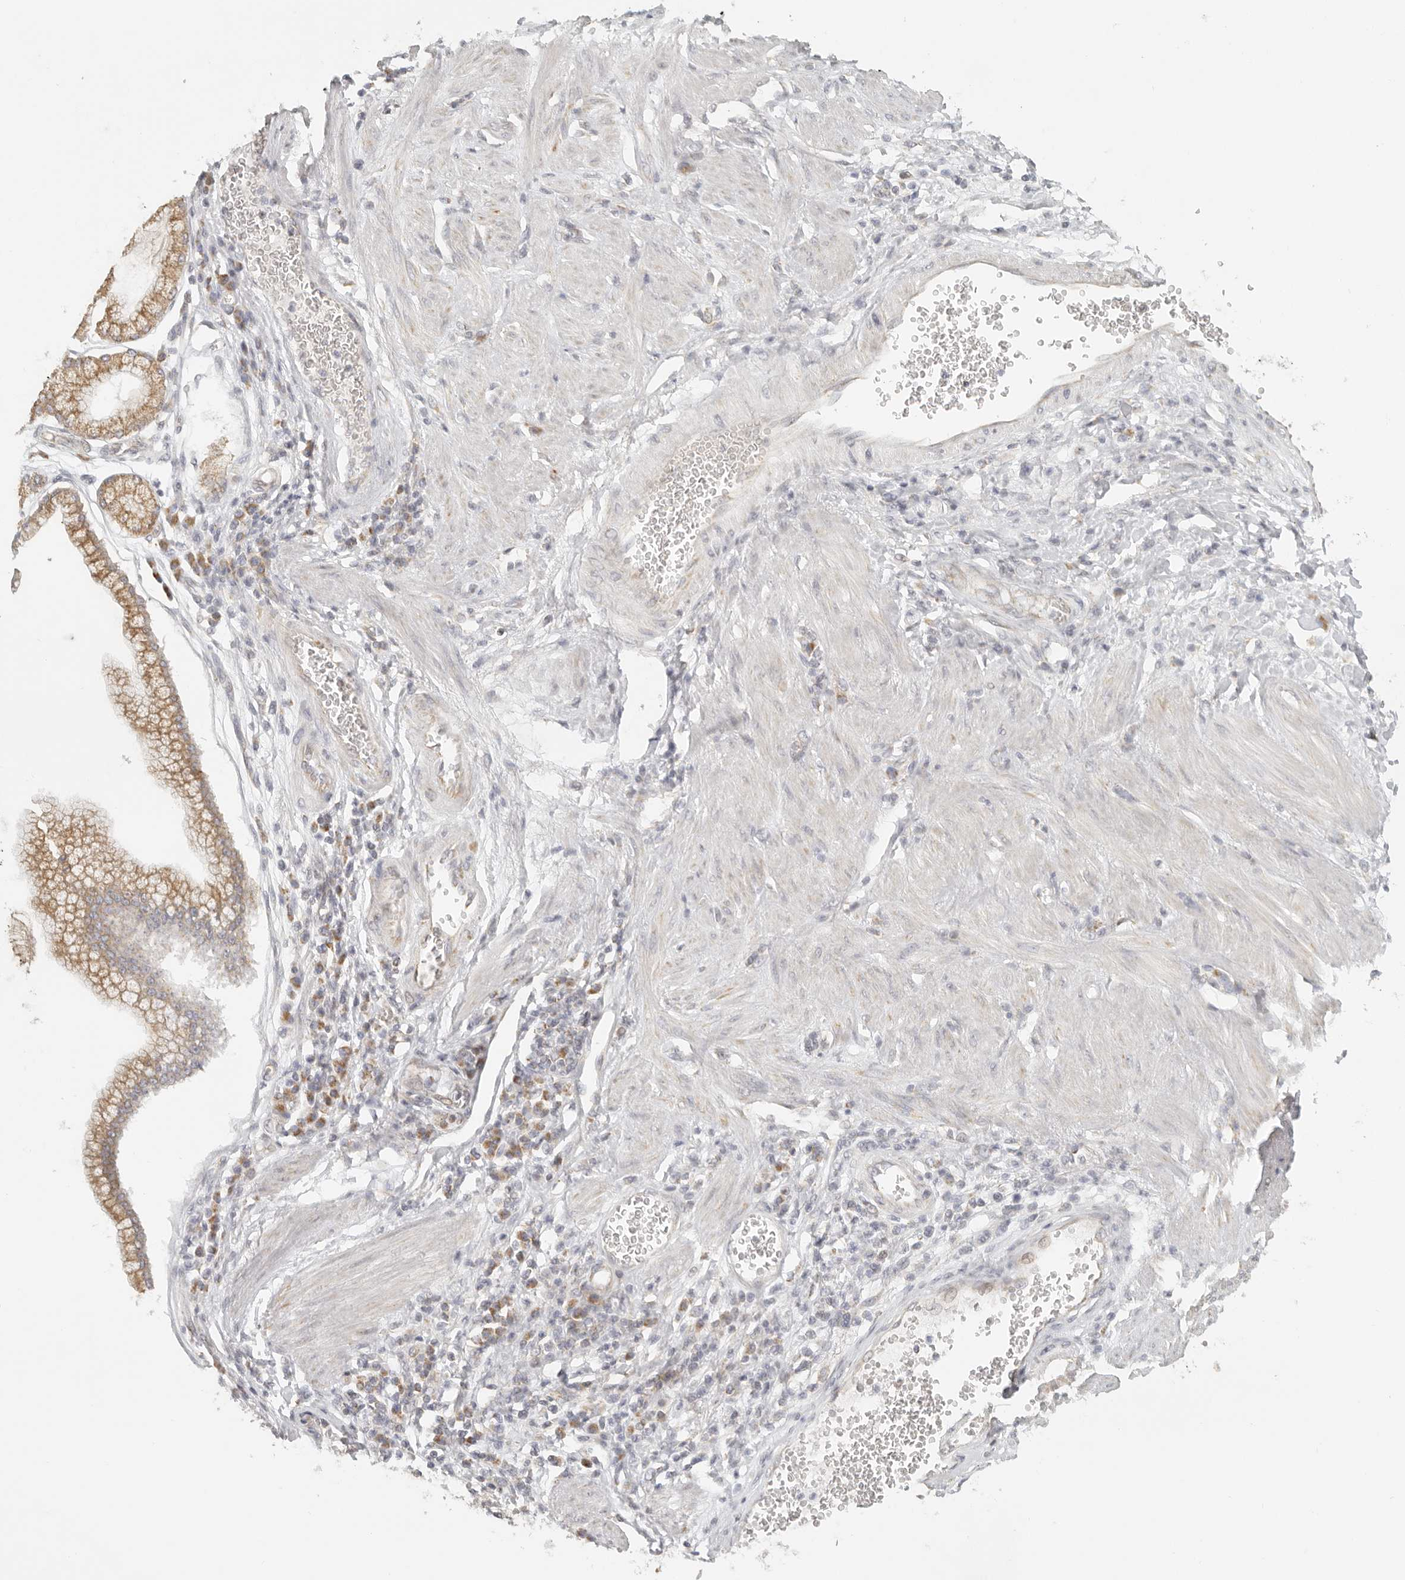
{"staining": {"intensity": "moderate", "quantity": ">75%", "location": "cytoplasmic/membranous"}, "tissue": "stomach cancer", "cell_type": "Tumor cells", "image_type": "cancer", "snomed": [{"axis": "morphology", "description": "Adenocarcinoma, NOS"}, {"axis": "topography", "description": "Stomach"}], "caption": "Immunohistochemistry histopathology image of human stomach cancer (adenocarcinoma) stained for a protein (brown), which exhibits medium levels of moderate cytoplasmic/membranous expression in approximately >75% of tumor cells.", "gene": "KDF1", "patient": {"sex": "male", "age": 59}}